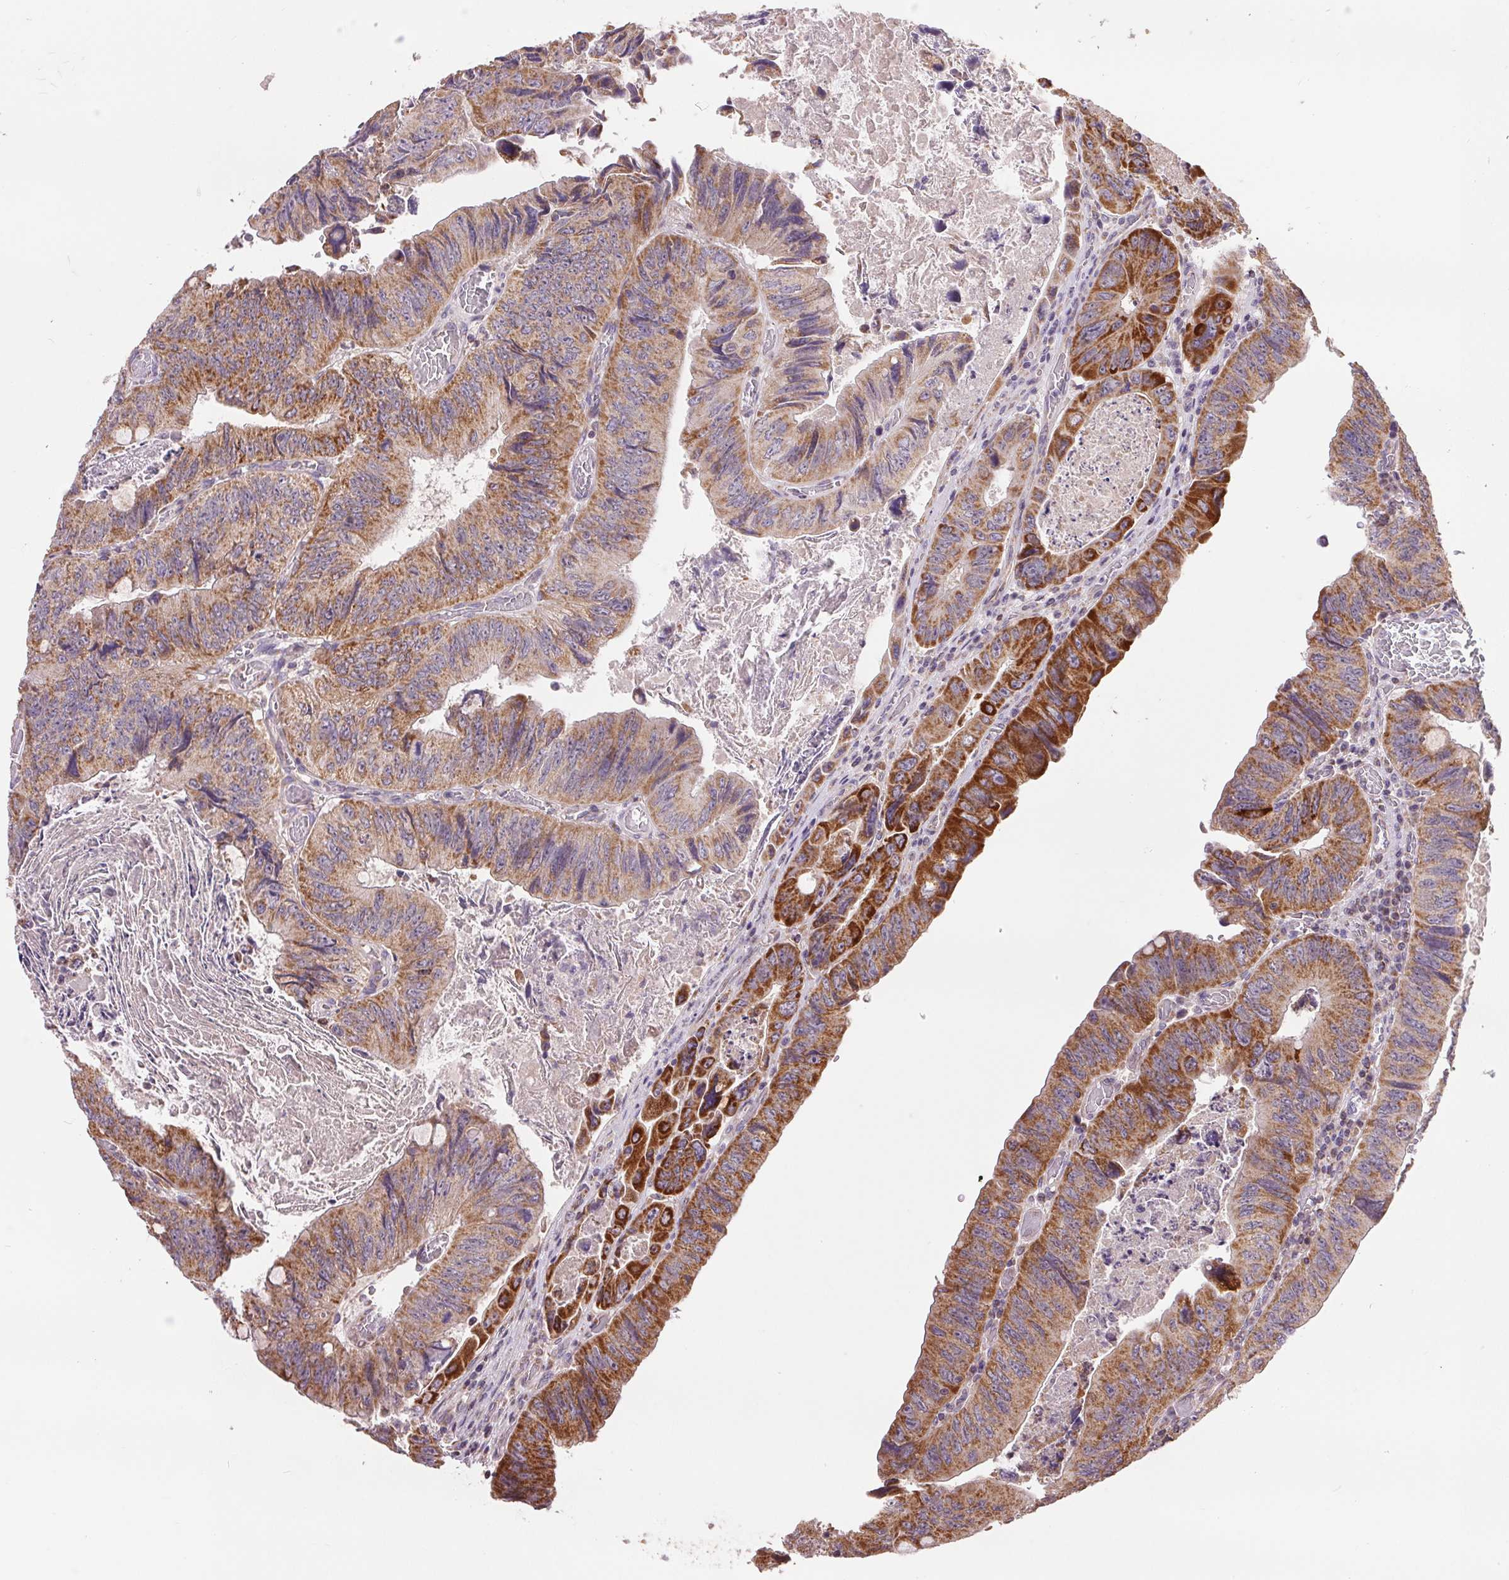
{"staining": {"intensity": "moderate", "quantity": ">75%", "location": "cytoplasmic/membranous"}, "tissue": "colorectal cancer", "cell_type": "Tumor cells", "image_type": "cancer", "snomed": [{"axis": "morphology", "description": "Adenocarcinoma, NOS"}, {"axis": "topography", "description": "Colon"}], "caption": "Colorectal adenocarcinoma was stained to show a protein in brown. There is medium levels of moderate cytoplasmic/membranous staining in about >75% of tumor cells.", "gene": "DGUOK", "patient": {"sex": "female", "age": 84}}